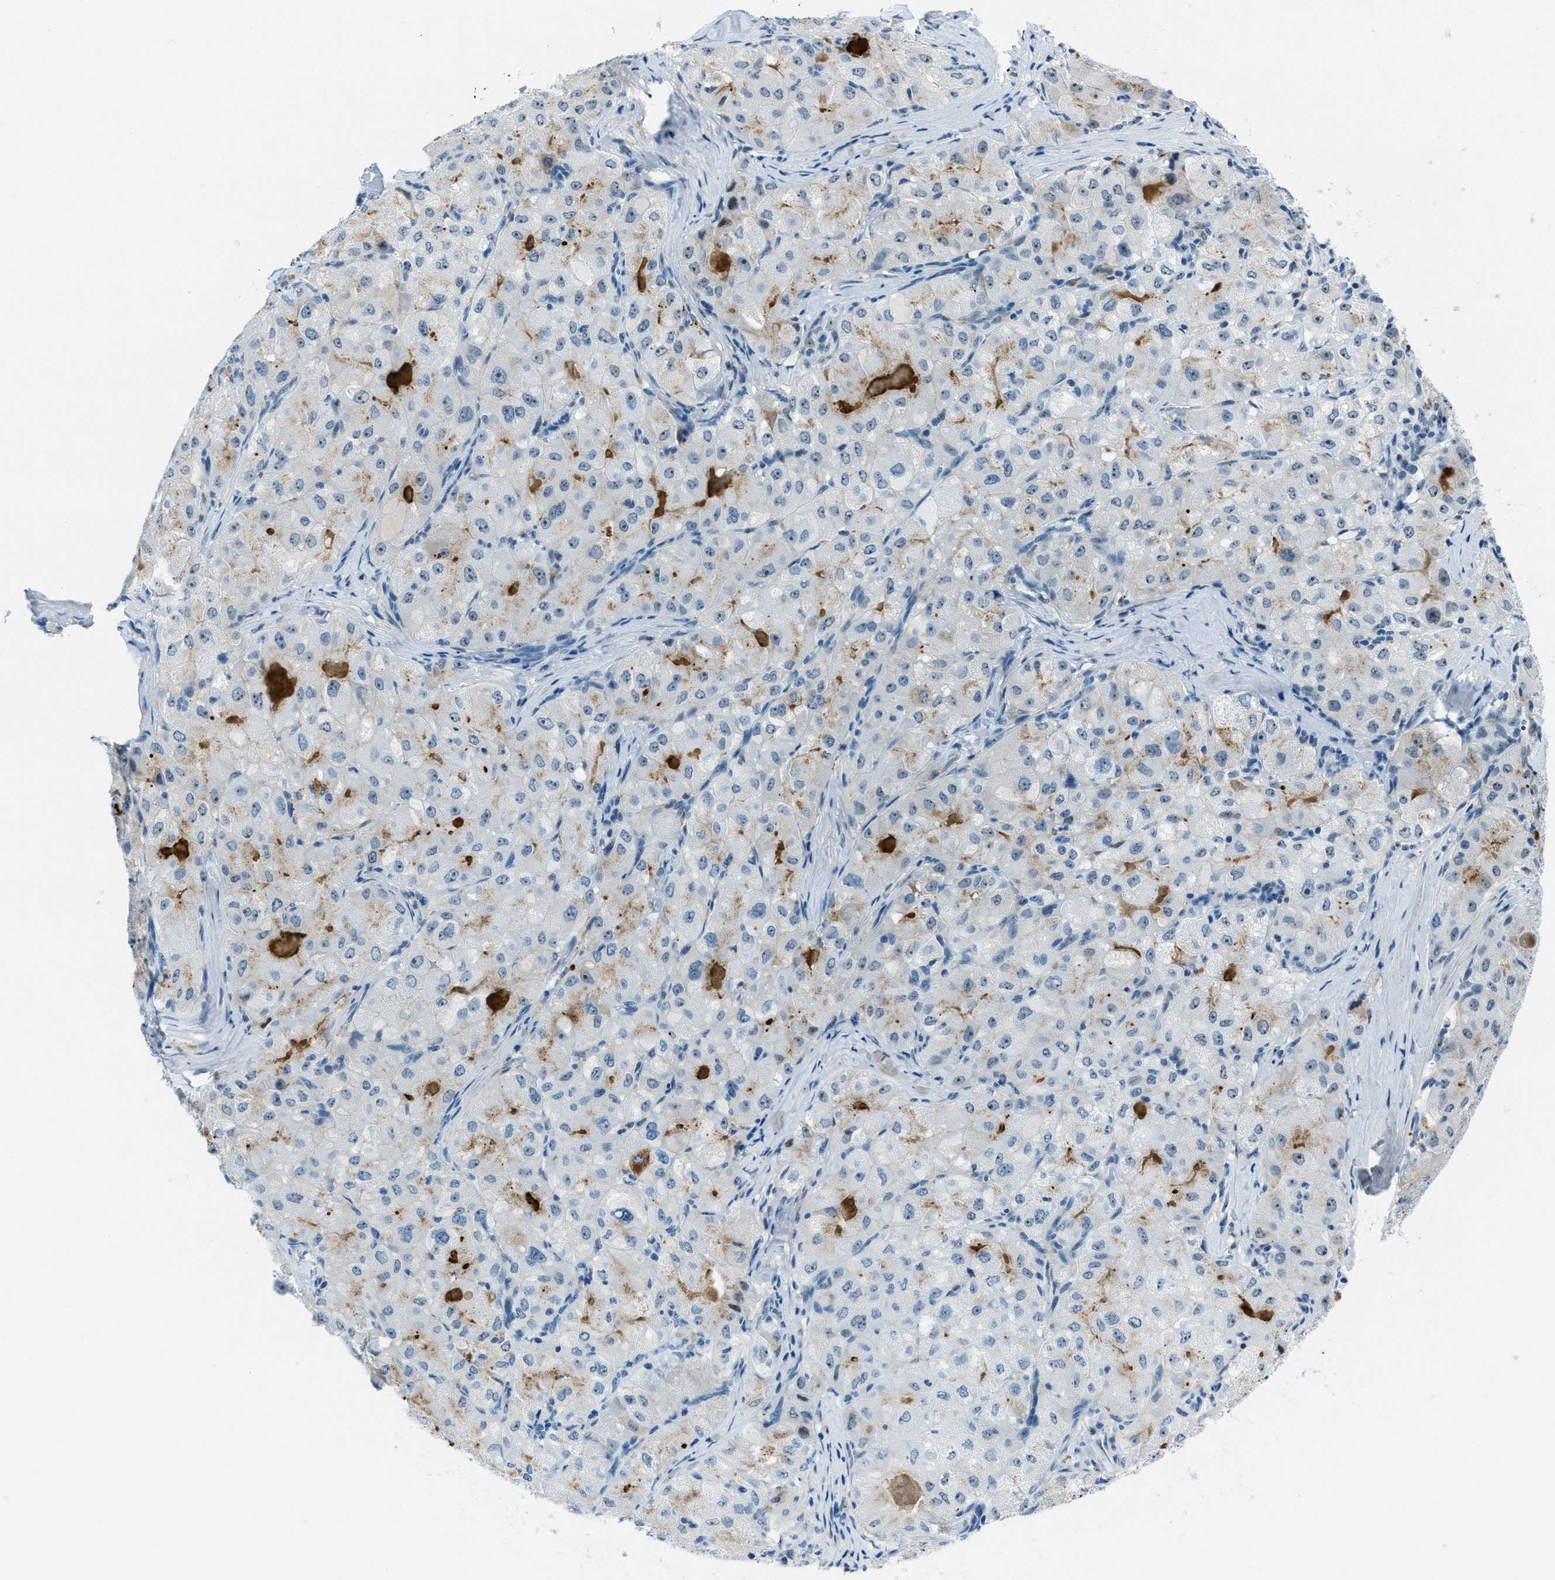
{"staining": {"intensity": "weak", "quantity": "25%-75%", "location": "cytoplasmic/membranous,nuclear"}, "tissue": "liver cancer", "cell_type": "Tumor cells", "image_type": "cancer", "snomed": [{"axis": "morphology", "description": "Carcinoma, Hepatocellular, NOS"}, {"axis": "topography", "description": "Liver"}], "caption": "There is low levels of weak cytoplasmic/membranous and nuclear positivity in tumor cells of liver cancer, as demonstrated by immunohistochemical staining (brown color).", "gene": "PLA2G2A", "patient": {"sex": "male", "age": 80}}